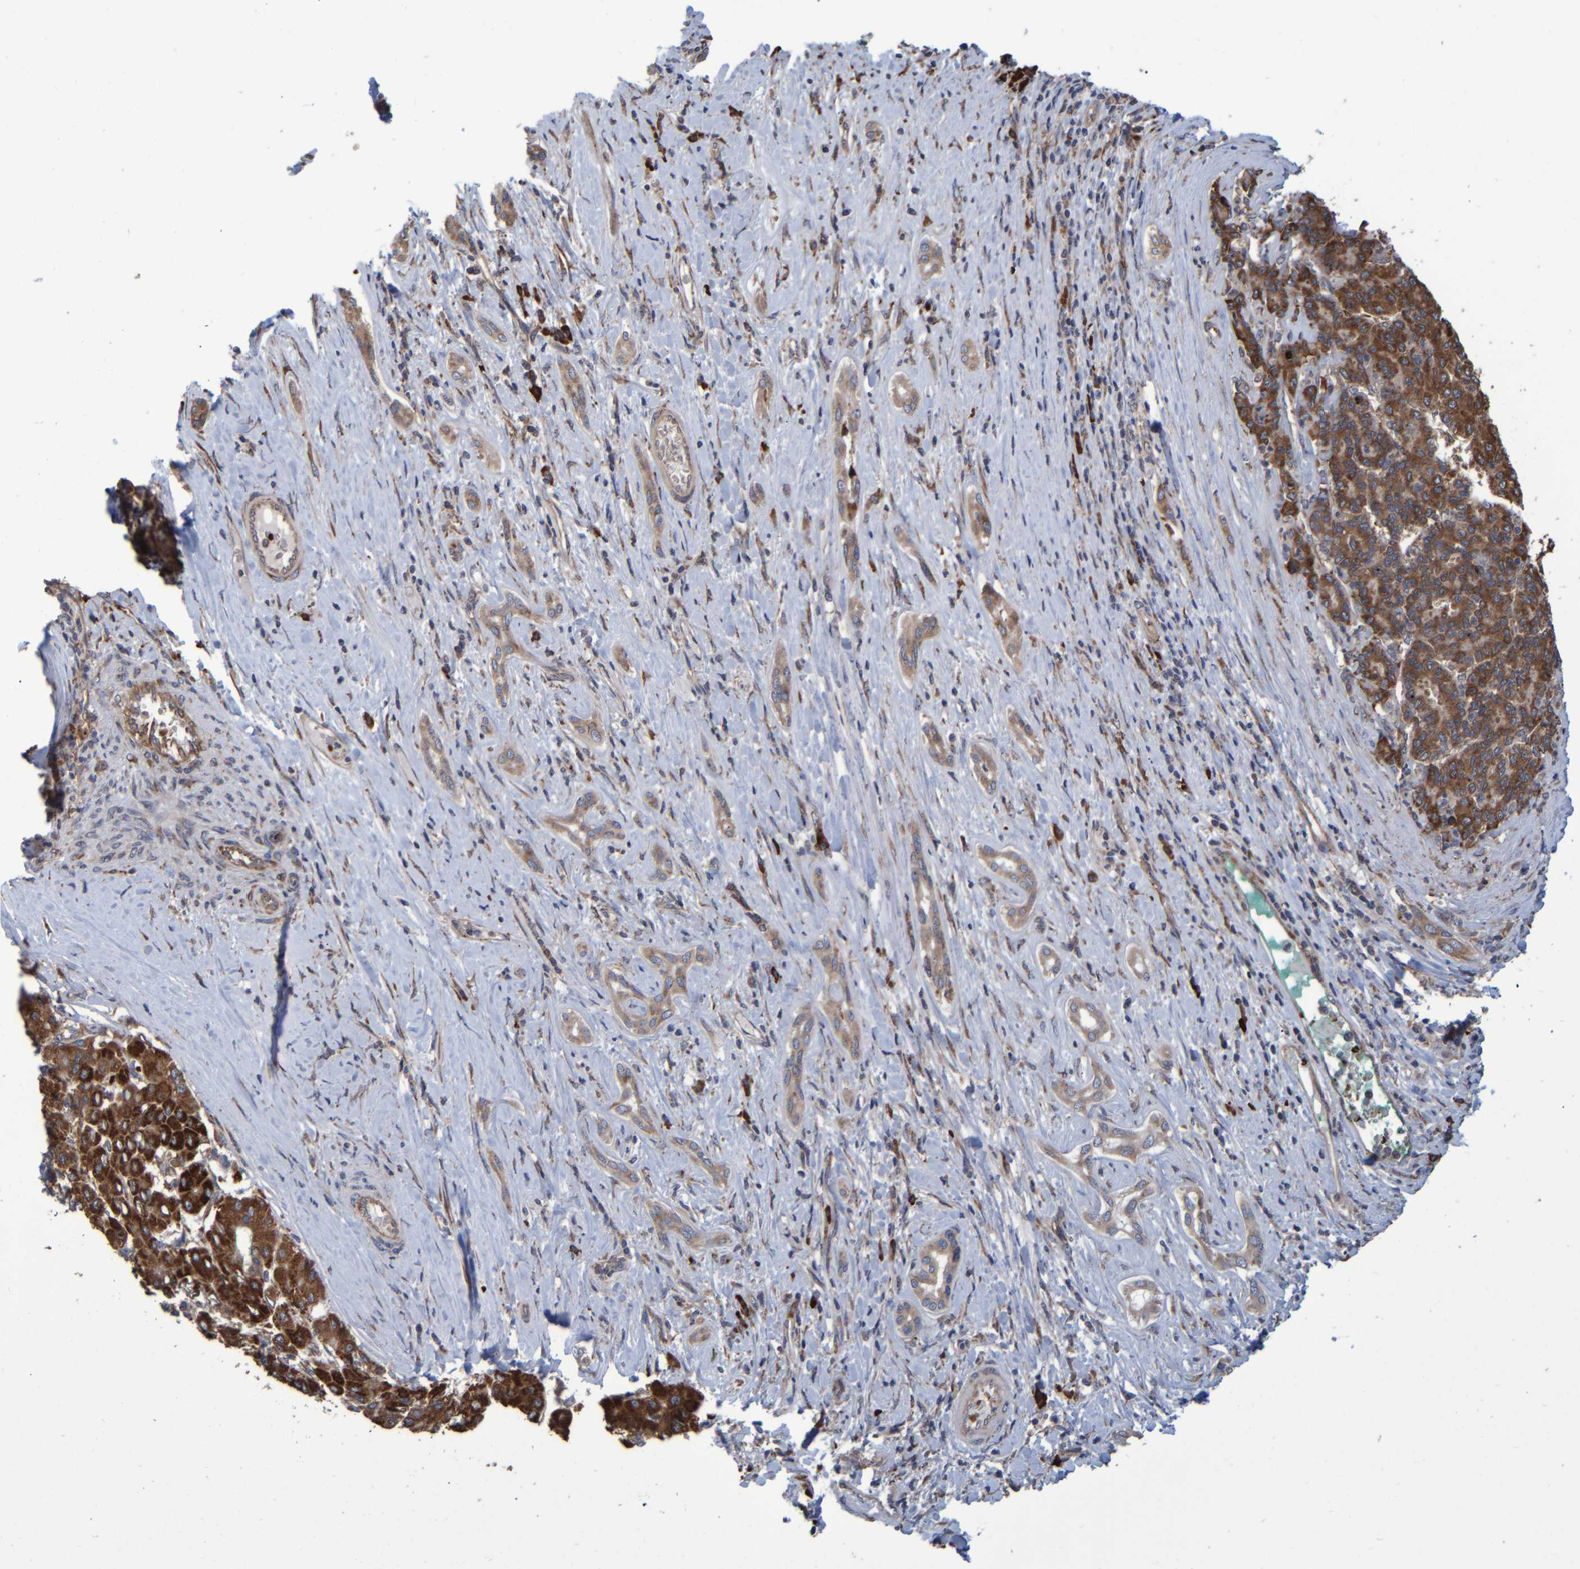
{"staining": {"intensity": "strong", "quantity": ">75%", "location": "cytoplasmic/membranous"}, "tissue": "liver cancer", "cell_type": "Tumor cells", "image_type": "cancer", "snomed": [{"axis": "morphology", "description": "Carcinoma, Hepatocellular, NOS"}, {"axis": "topography", "description": "Liver"}], "caption": "Immunohistochemical staining of human hepatocellular carcinoma (liver) reveals high levels of strong cytoplasmic/membranous staining in approximately >75% of tumor cells.", "gene": "SPAG5", "patient": {"sex": "male", "age": 65}}